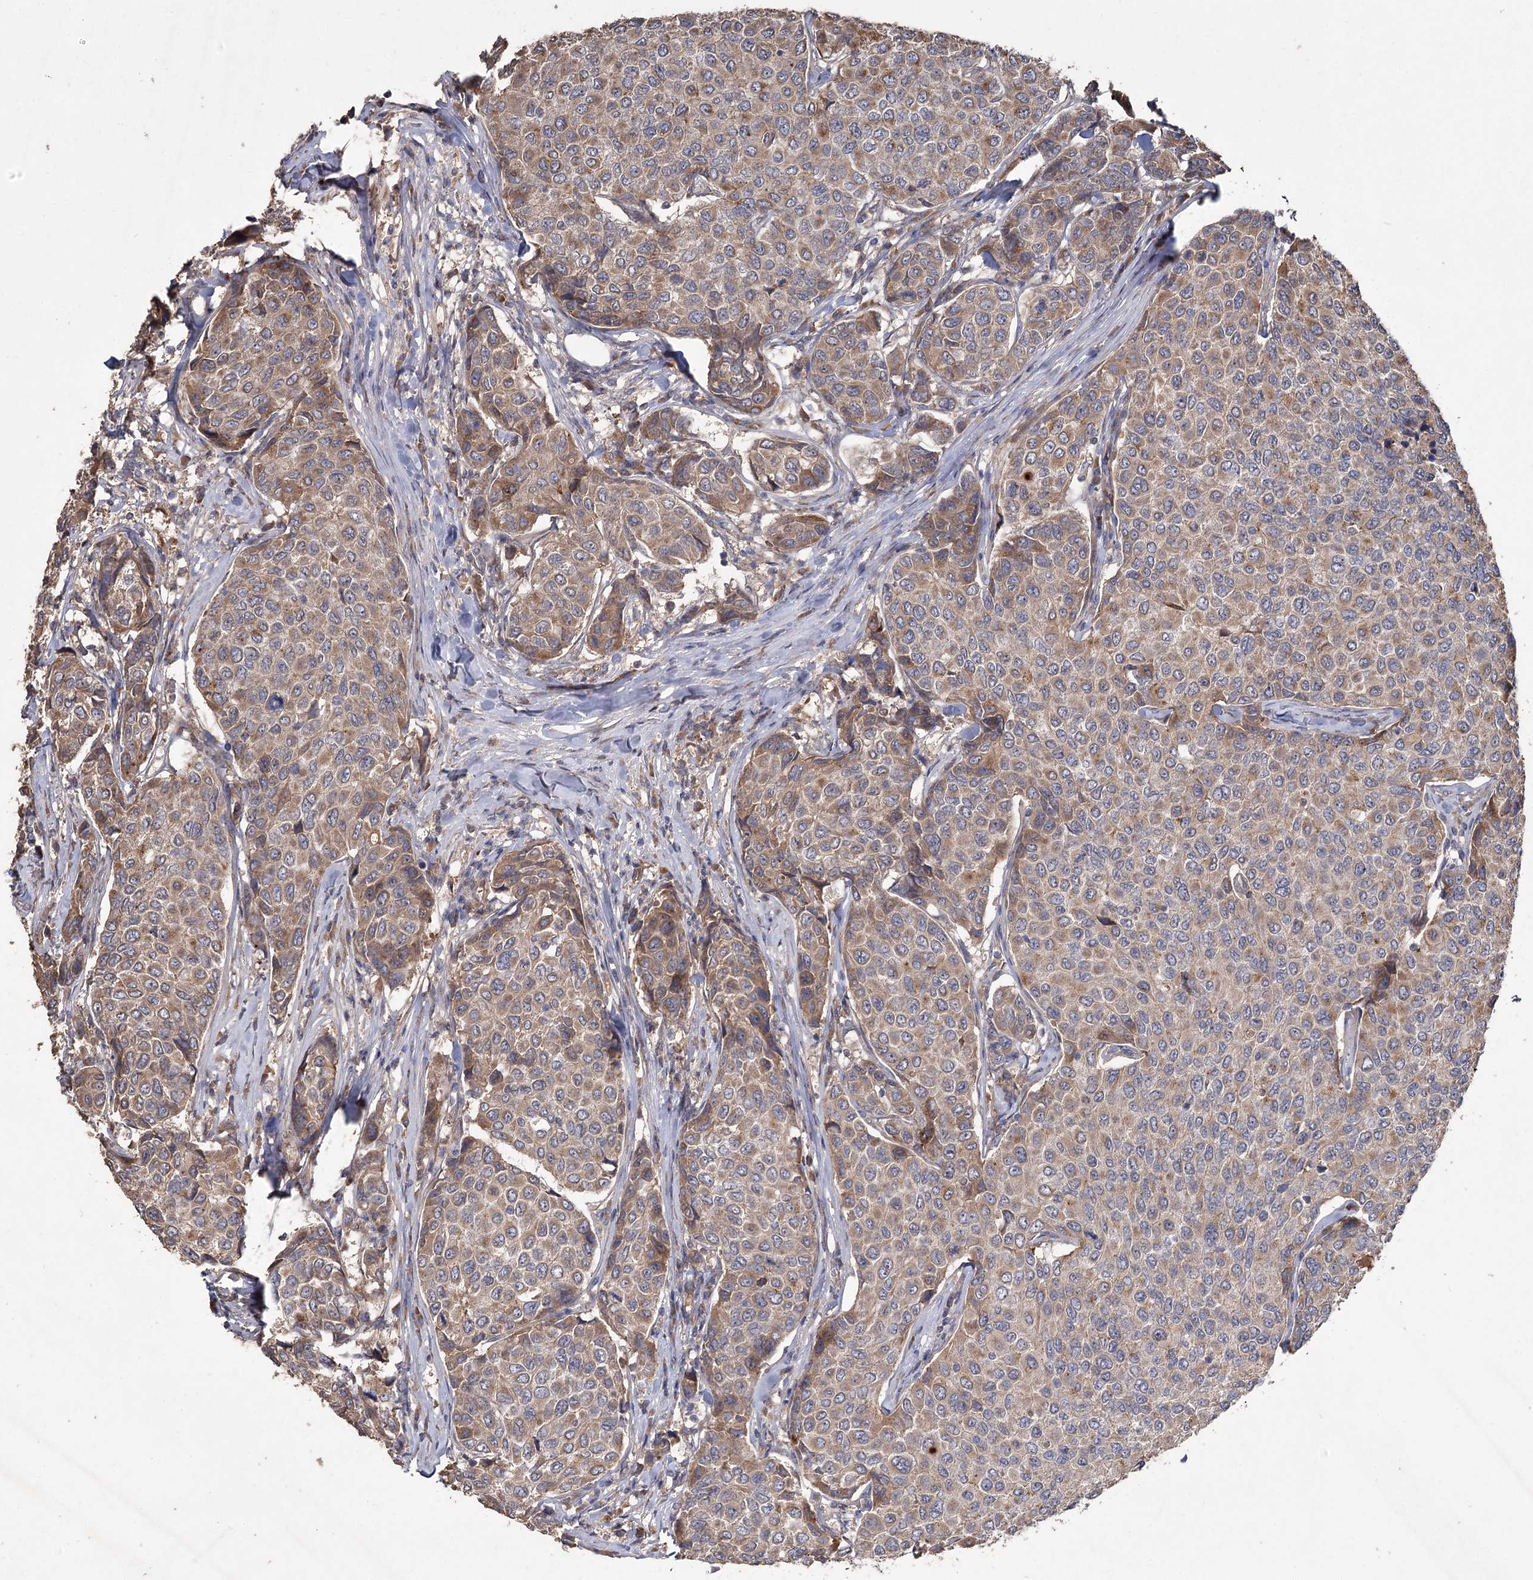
{"staining": {"intensity": "weak", "quantity": ">75%", "location": "cytoplasmic/membranous"}, "tissue": "breast cancer", "cell_type": "Tumor cells", "image_type": "cancer", "snomed": [{"axis": "morphology", "description": "Duct carcinoma"}, {"axis": "topography", "description": "Breast"}], "caption": "Immunohistochemical staining of human breast infiltrating ductal carcinoma displays low levels of weak cytoplasmic/membranous protein staining in about >75% of tumor cells.", "gene": "RIN2", "patient": {"sex": "female", "age": 55}}